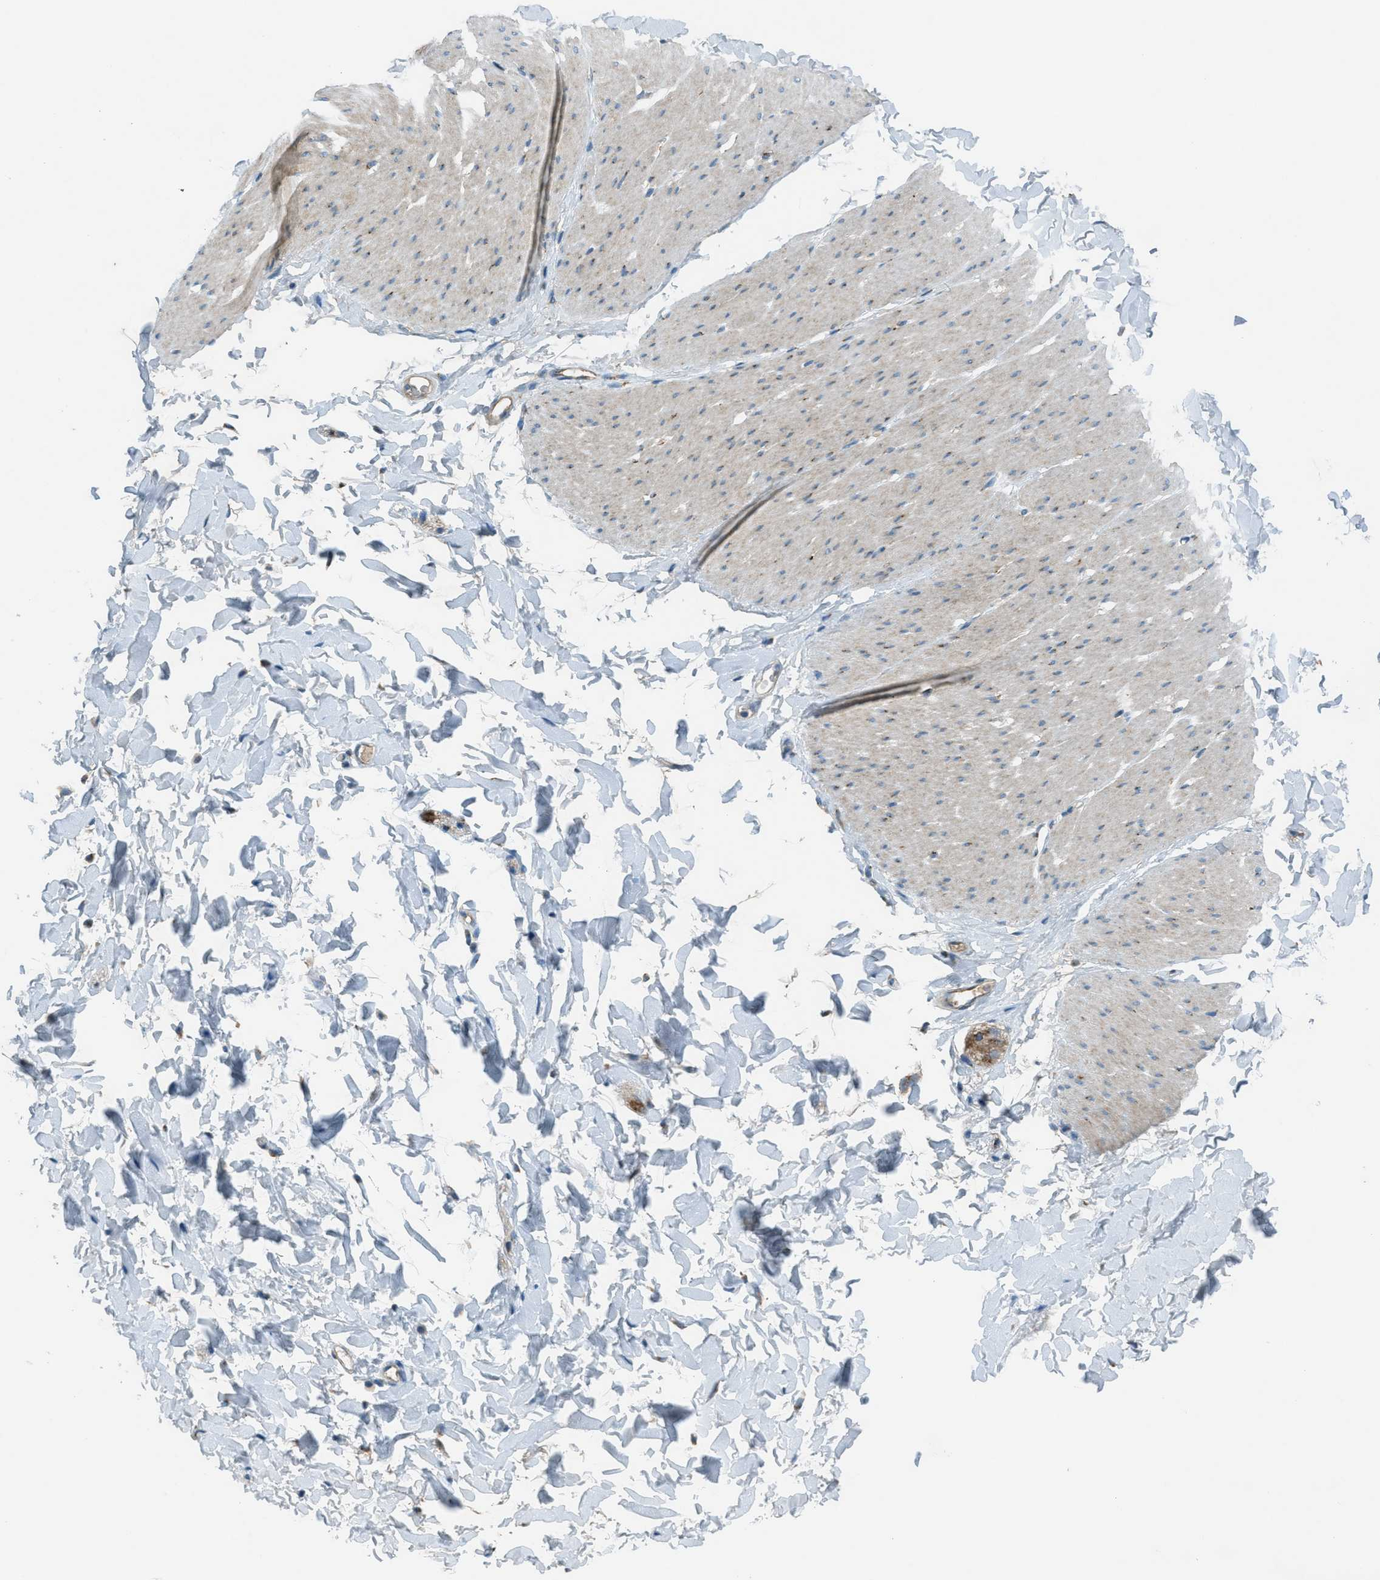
{"staining": {"intensity": "weak", "quantity": "<25%", "location": "cytoplasmic/membranous"}, "tissue": "smooth muscle", "cell_type": "Smooth muscle cells", "image_type": "normal", "snomed": [{"axis": "morphology", "description": "Normal tissue, NOS"}, {"axis": "topography", "description": "Smooth muscle"}, {"axis": "topography", "description": "Colon"}], "caption": "Immunohistochemistry micrograph of benign human smooth muscle stained for a protein (brown), which displays no expression in smooth muscle cells. (DAB (3,3'-diaminobenzidine) immunohistochemistry, high magnification).", "gene": "BCKDK", "patient": {"sex": "male", "age": 67}}